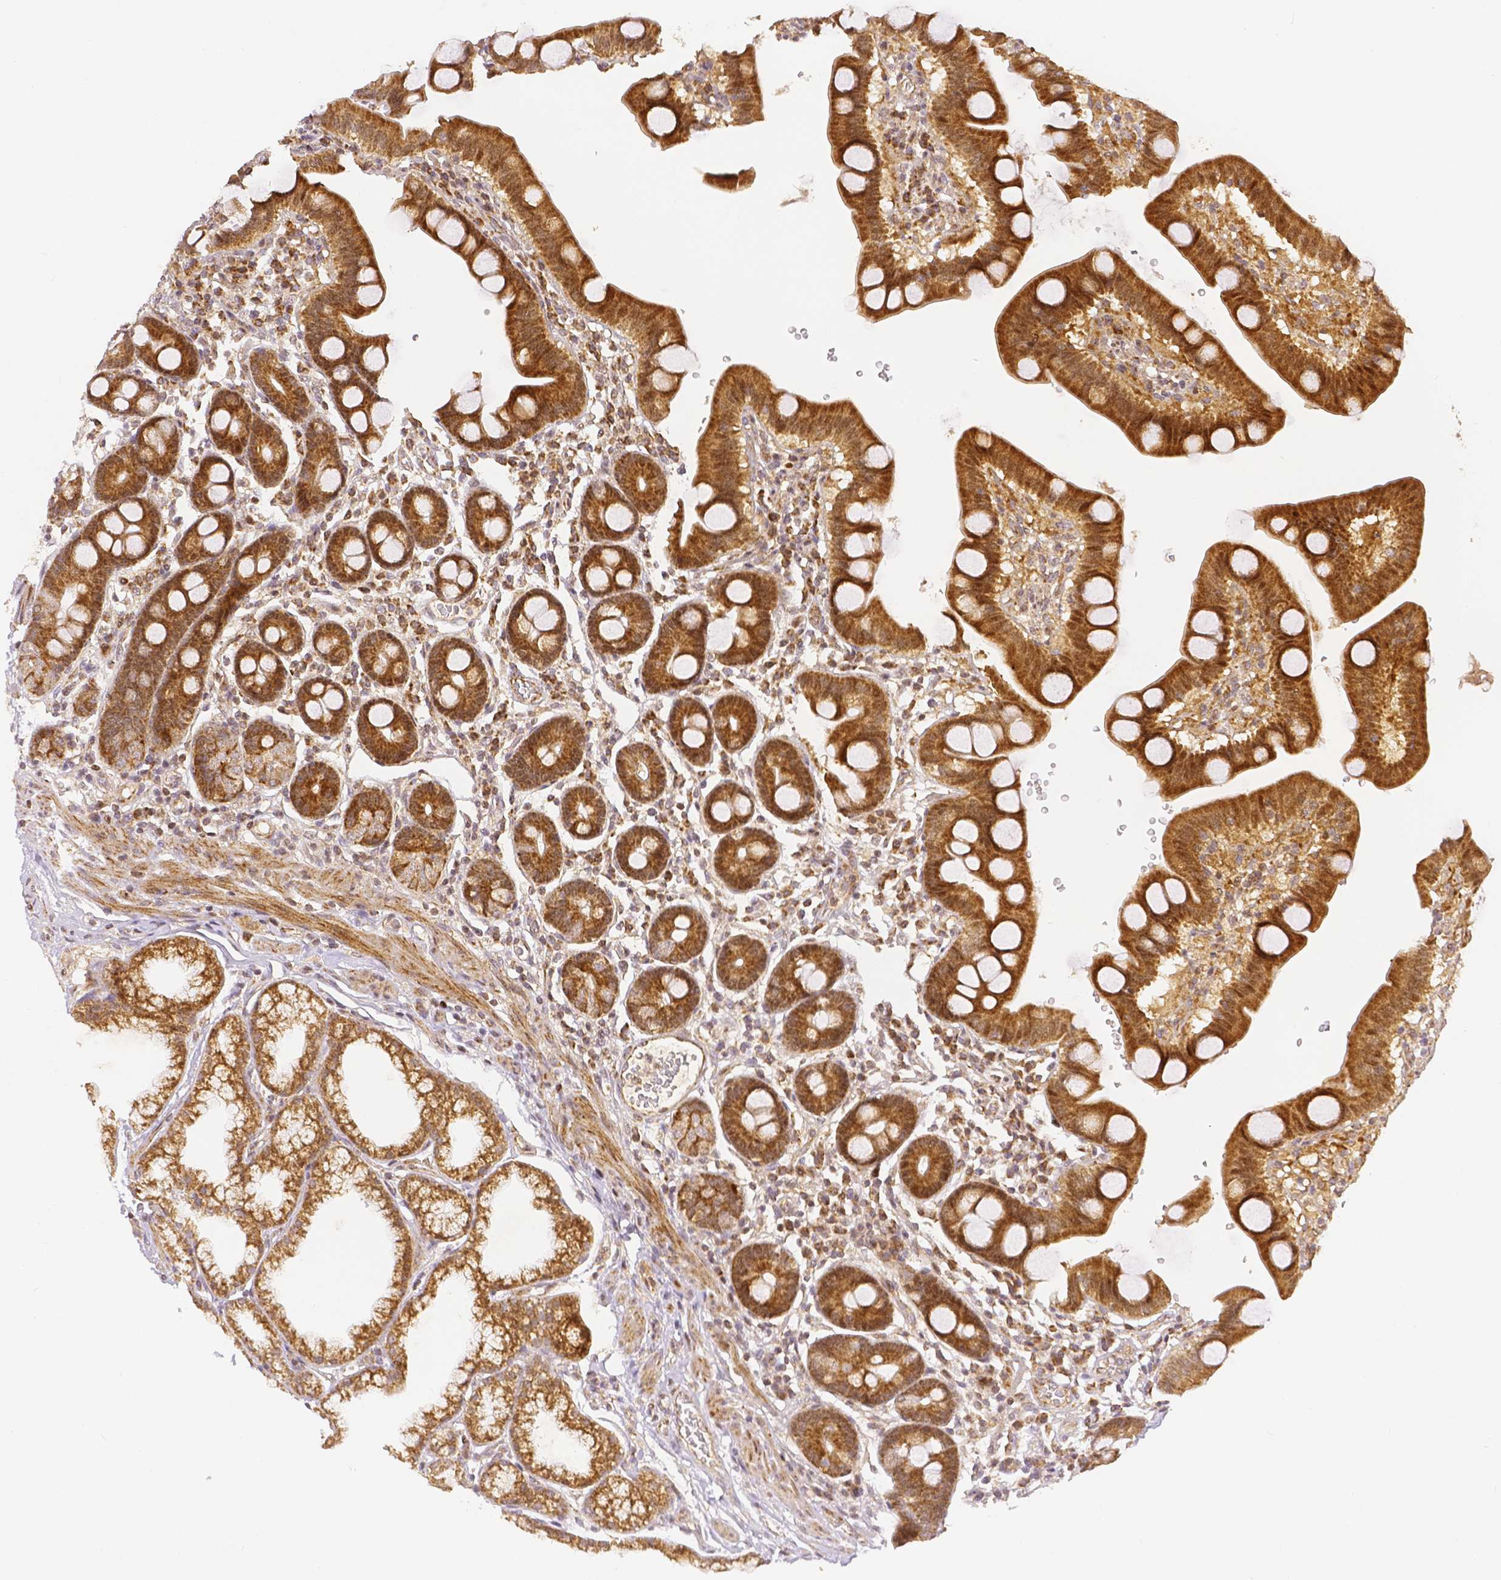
{"staining": {"intensity": "strong", "quantity": ">75%", "location": "cytoplasmic/membranous,nuclear"}, "tissue": "duodenum", "cell_type": "Glandular cells", "image_type": "normal", "snomed": [{"axis": "morphology", "description": "Normal tissue, NOS"}, {"axis": "topography", "description": "Duodenum"}], "caption": "Duodenum stained with DAB IHC displays high levels of strong cytoplasmic/membranous,nuclear staining in approximately >75% of glandular cells.", "gene": "RHOT1", "patient": {"sex": "male", "age": 59}}